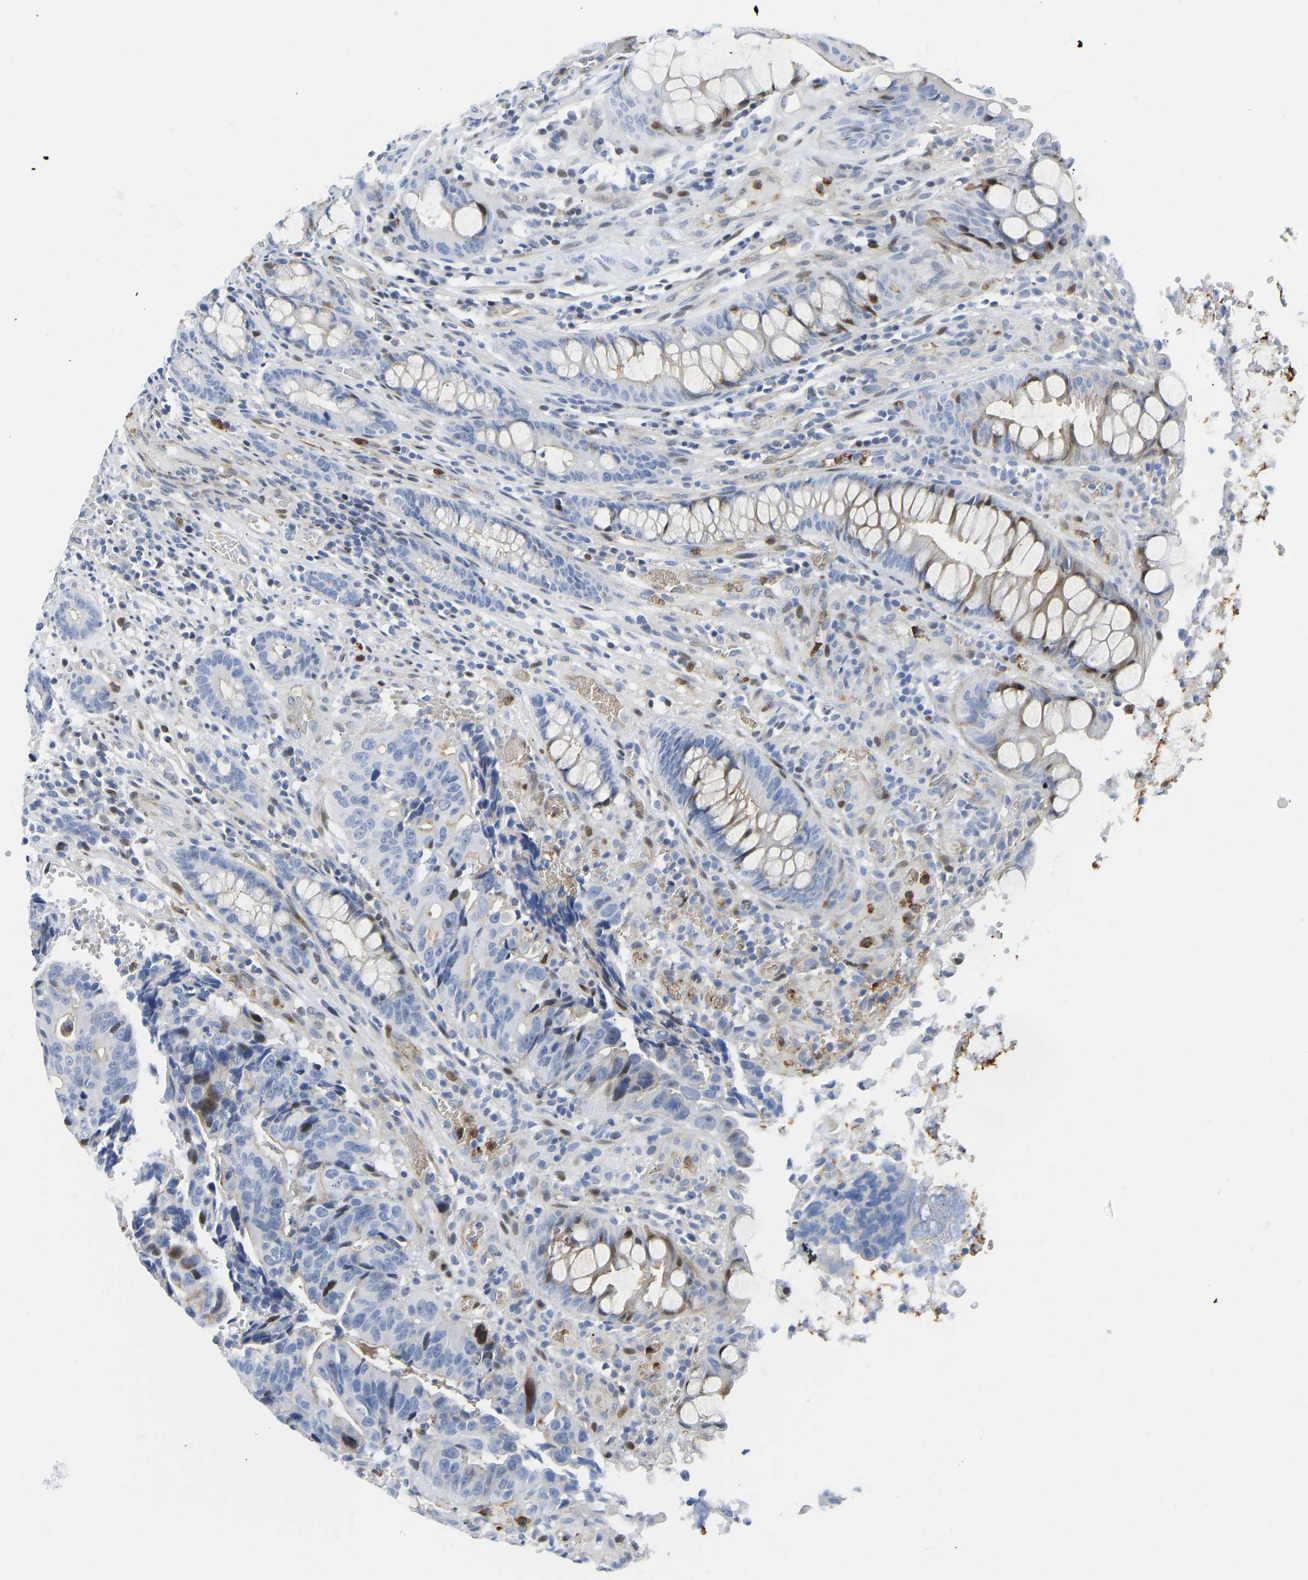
{"staining": {"intensity": "negative", "quantity": "none", "location": "none"}, "tissue": "colorectal cancer", "cell_type": "Tumor cells", "image_type": "cancer", "snomed": [{"axis": "morphology", "description": "Adenocarcinoma, NOS"}, {"axis": "topography", "description": "Colon"}], "caption": "Tumor cells are negative for brown protein staining in colorectal cancer (adenocarcinoma). Nuclei are stained in blue.", "gene": "HDAC5", "patient": {"sex": "female", "age": 57}}